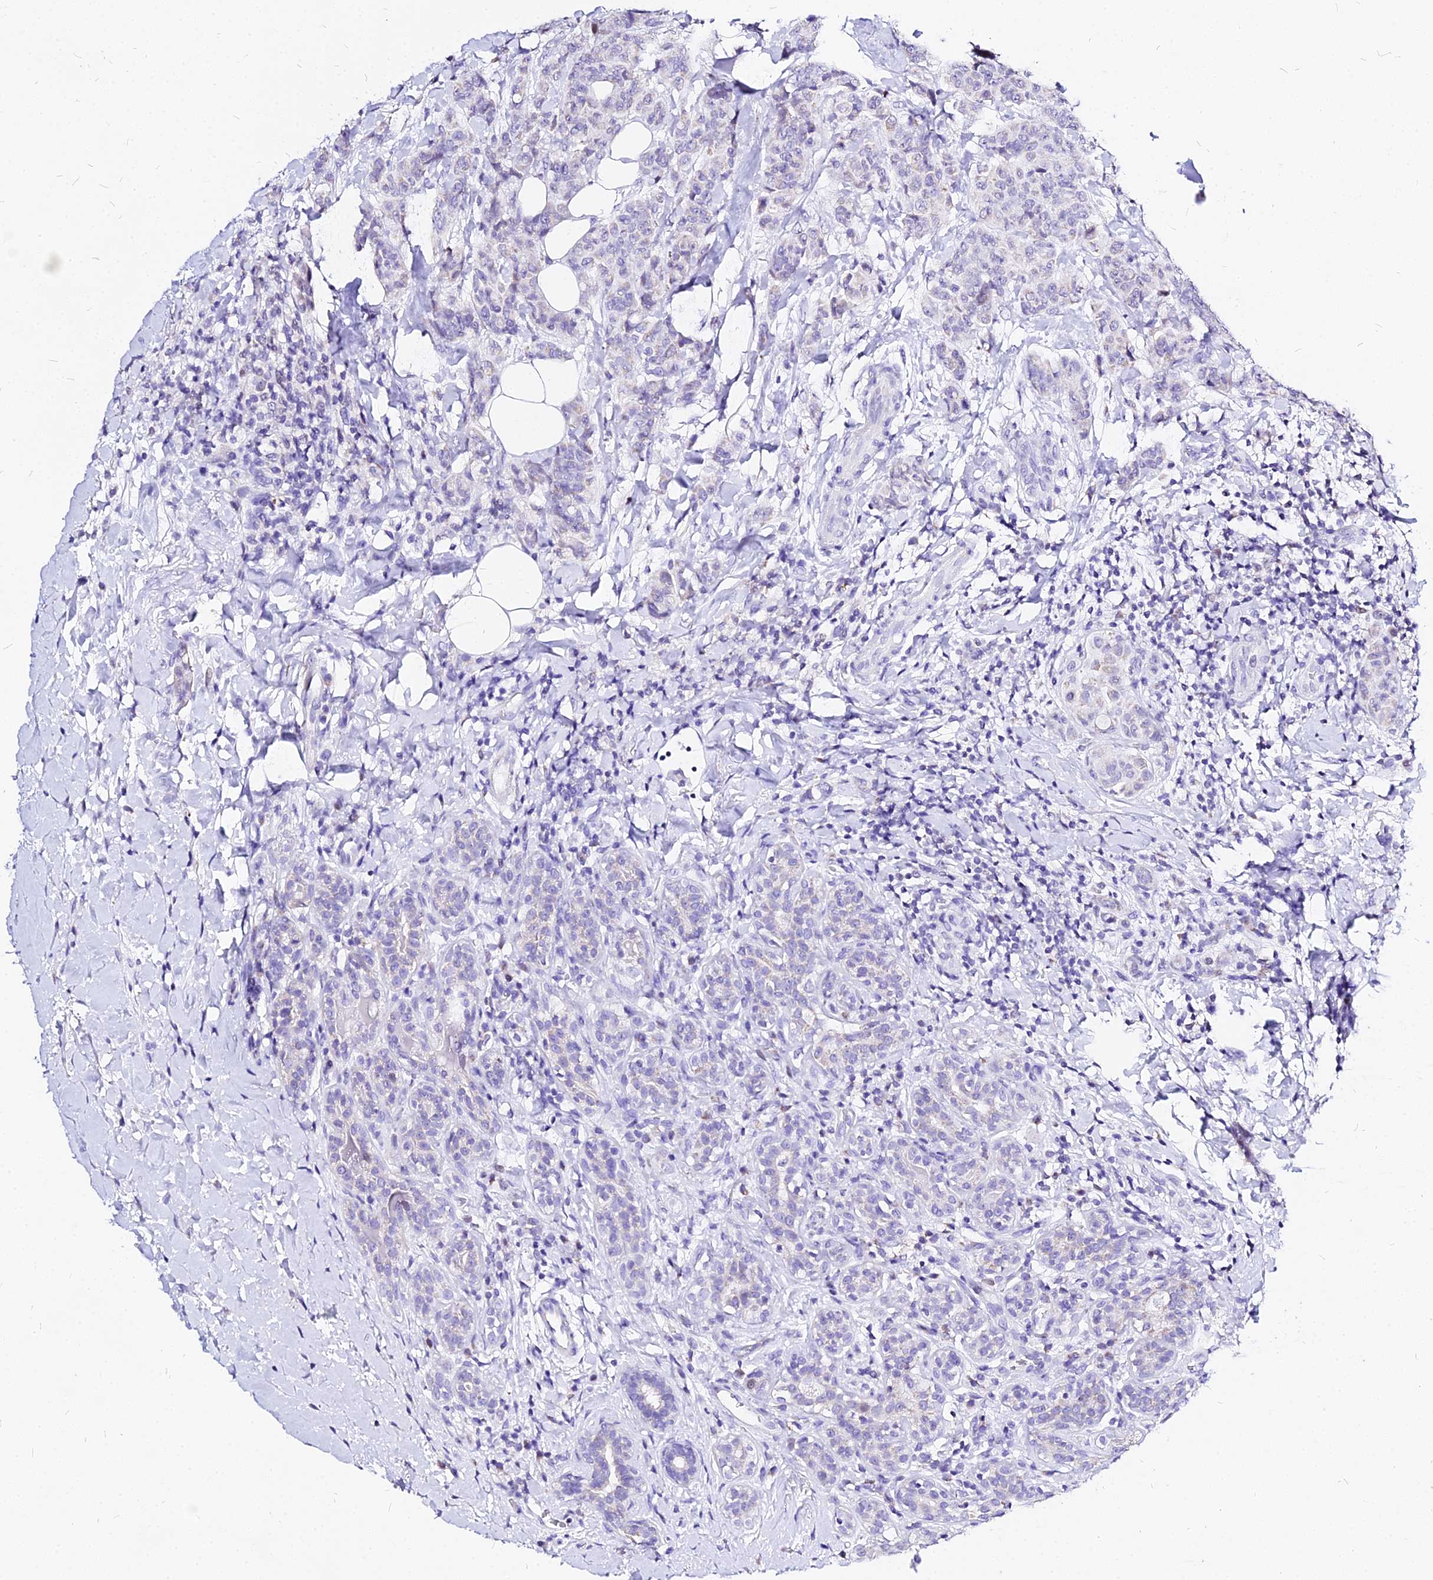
{"staining": {"intensity": "negative", "quantity": "none", "location": "none"}, "tissue": "breast cancer", "cell_type": "Tumor cells", "image_type": "cancer", "snomed": [{"axis": "morphology", "description": "Duct carcinoma"}, {"axis": "topography", "description": "Breast"}], "caption": "IHC micrograph of neoplastic tissue: human breast infiltrating ductal carcinoma stained with DAB shows no significant protein positivity in tumor cells.", "gene": "CARD18", "patient": {"sex": "female", "age": 40}}